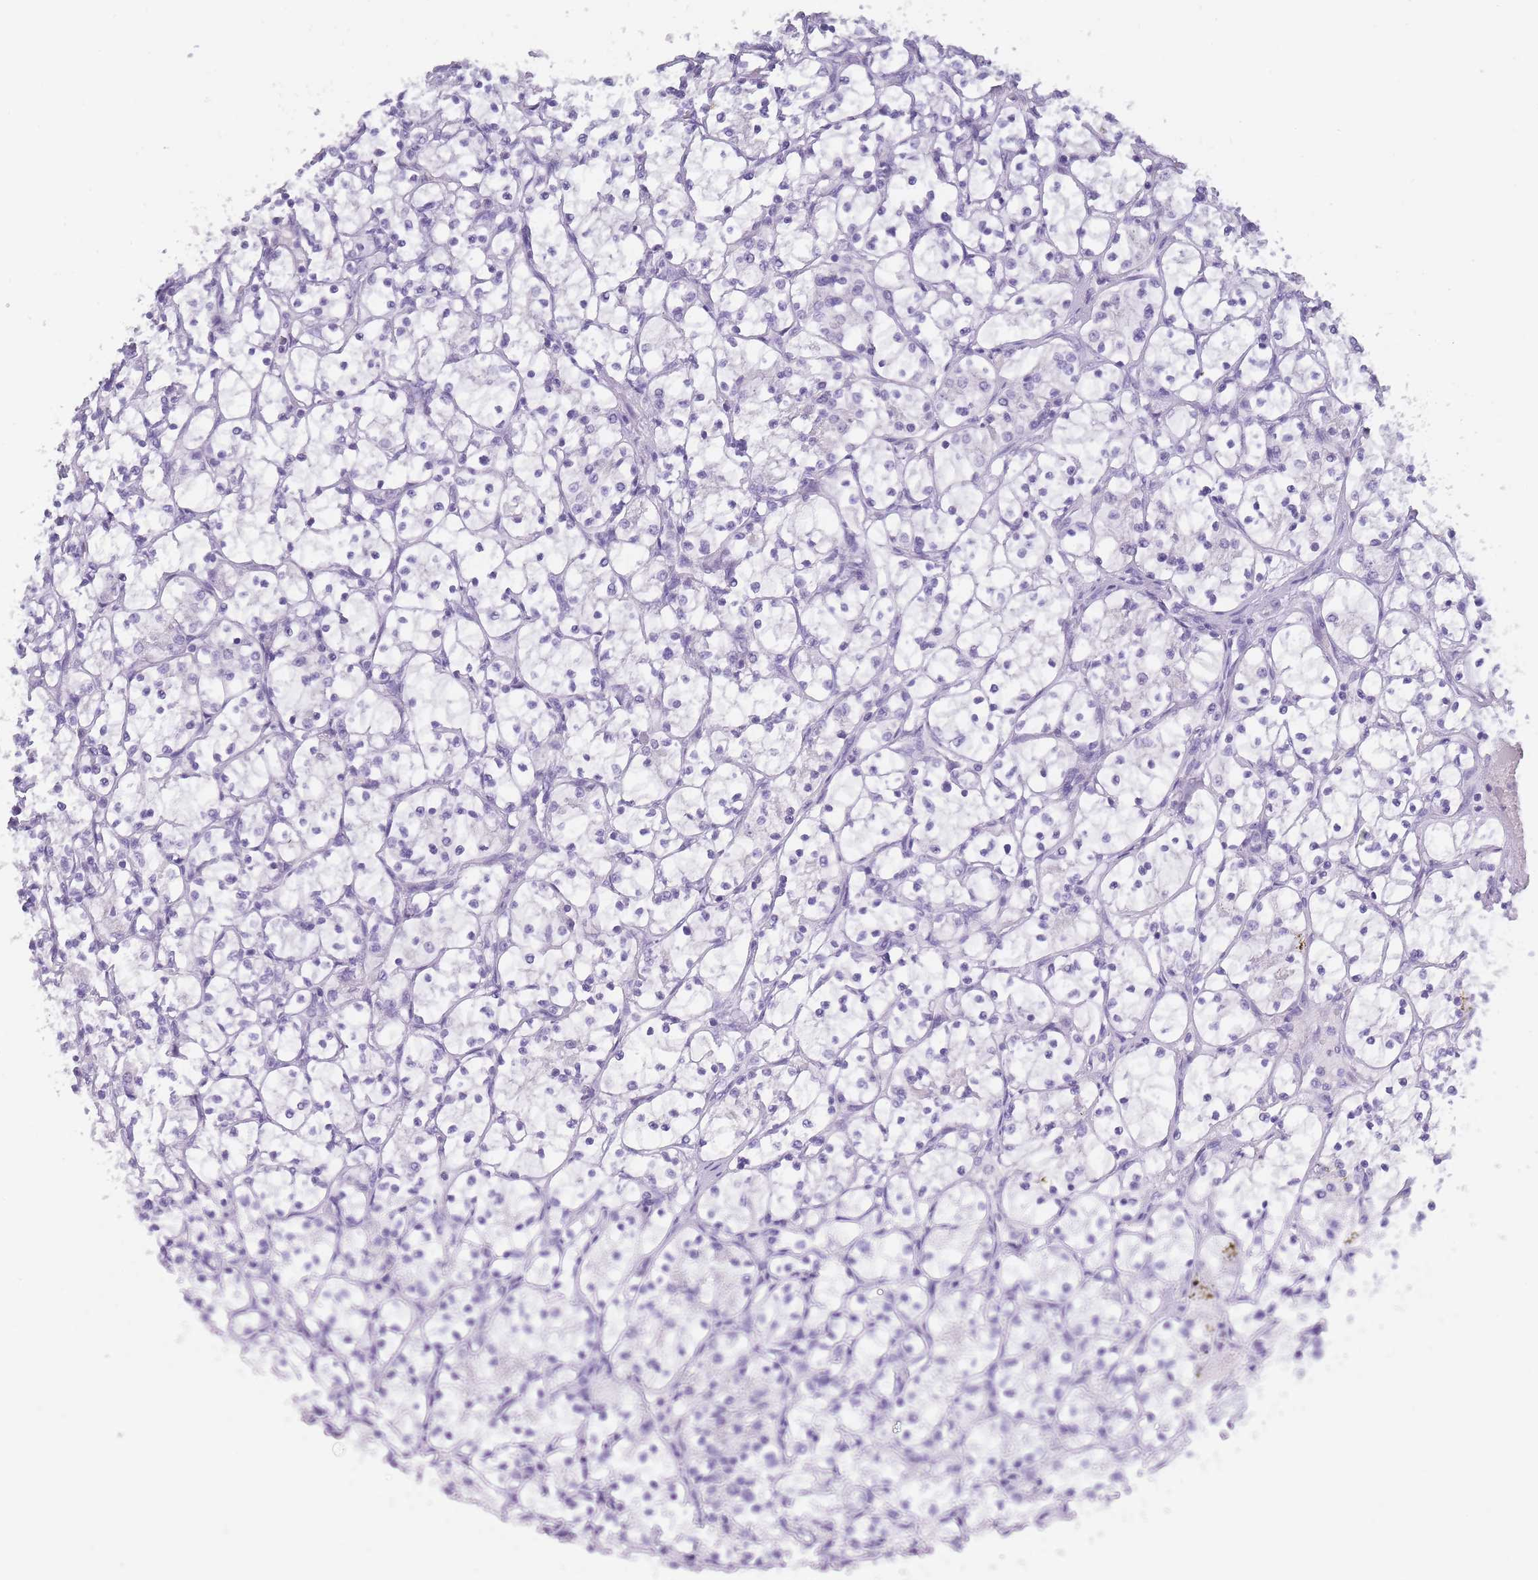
{"staining": {"intensity": "negative", "quantity": "none", "location": "none"}, "tissue": "renal cancer", "cell_type": "Tumor cells", "image_type": "cancer", "snomed": [{"axis": "morphology", "description": "Adenocarcinoma, NOS"}, {"axis": "topography", "description": "Kidney"}], "caption": "This is an IHC micrograph of human renal adenocarcinoma. There is no expression in tumor cells.", "gene": "TCP11", "patient": {"sex": "female", "age": 69}}